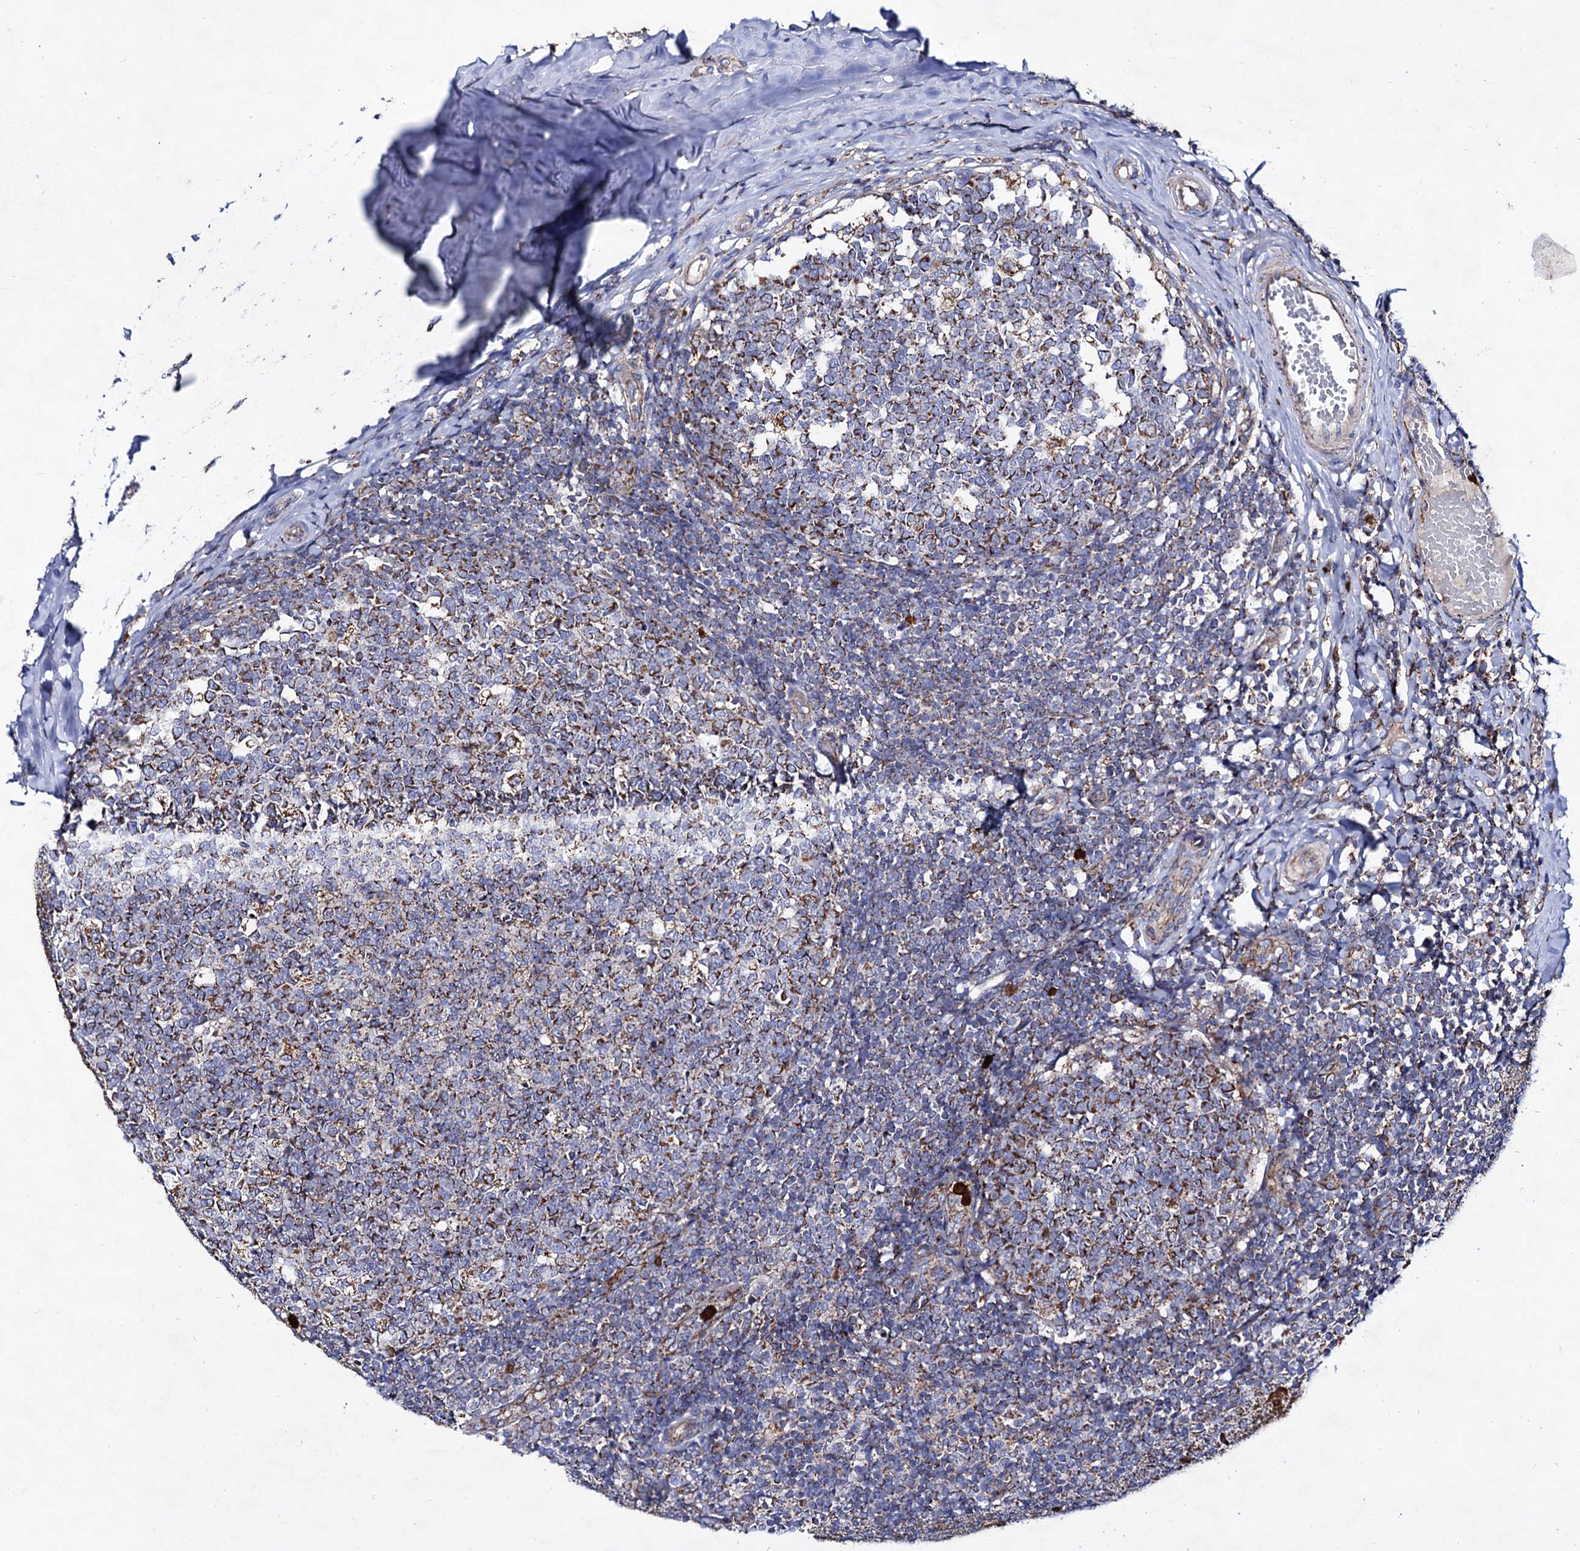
{"staining": {"intensity": "moderate", "quantity": ">75%", "location": "cytoplasmic/membranous"}, "tissue": "tonsil", "cell_type": "Germinal center cells", "image_type": "normal", "snomed": [{"axis": "morphology", "description": "Normal tissue, NOS"}, {"axis": "topography", "description": "Tonsil"}], "caption": "A medium amount of moderate cytoplasmic/membranous positivity is seen in approximately >75% of germinal center cells in benign tonsil.", "gene": "ACAD9", "patient": {"sex": "female", "age": 19}}